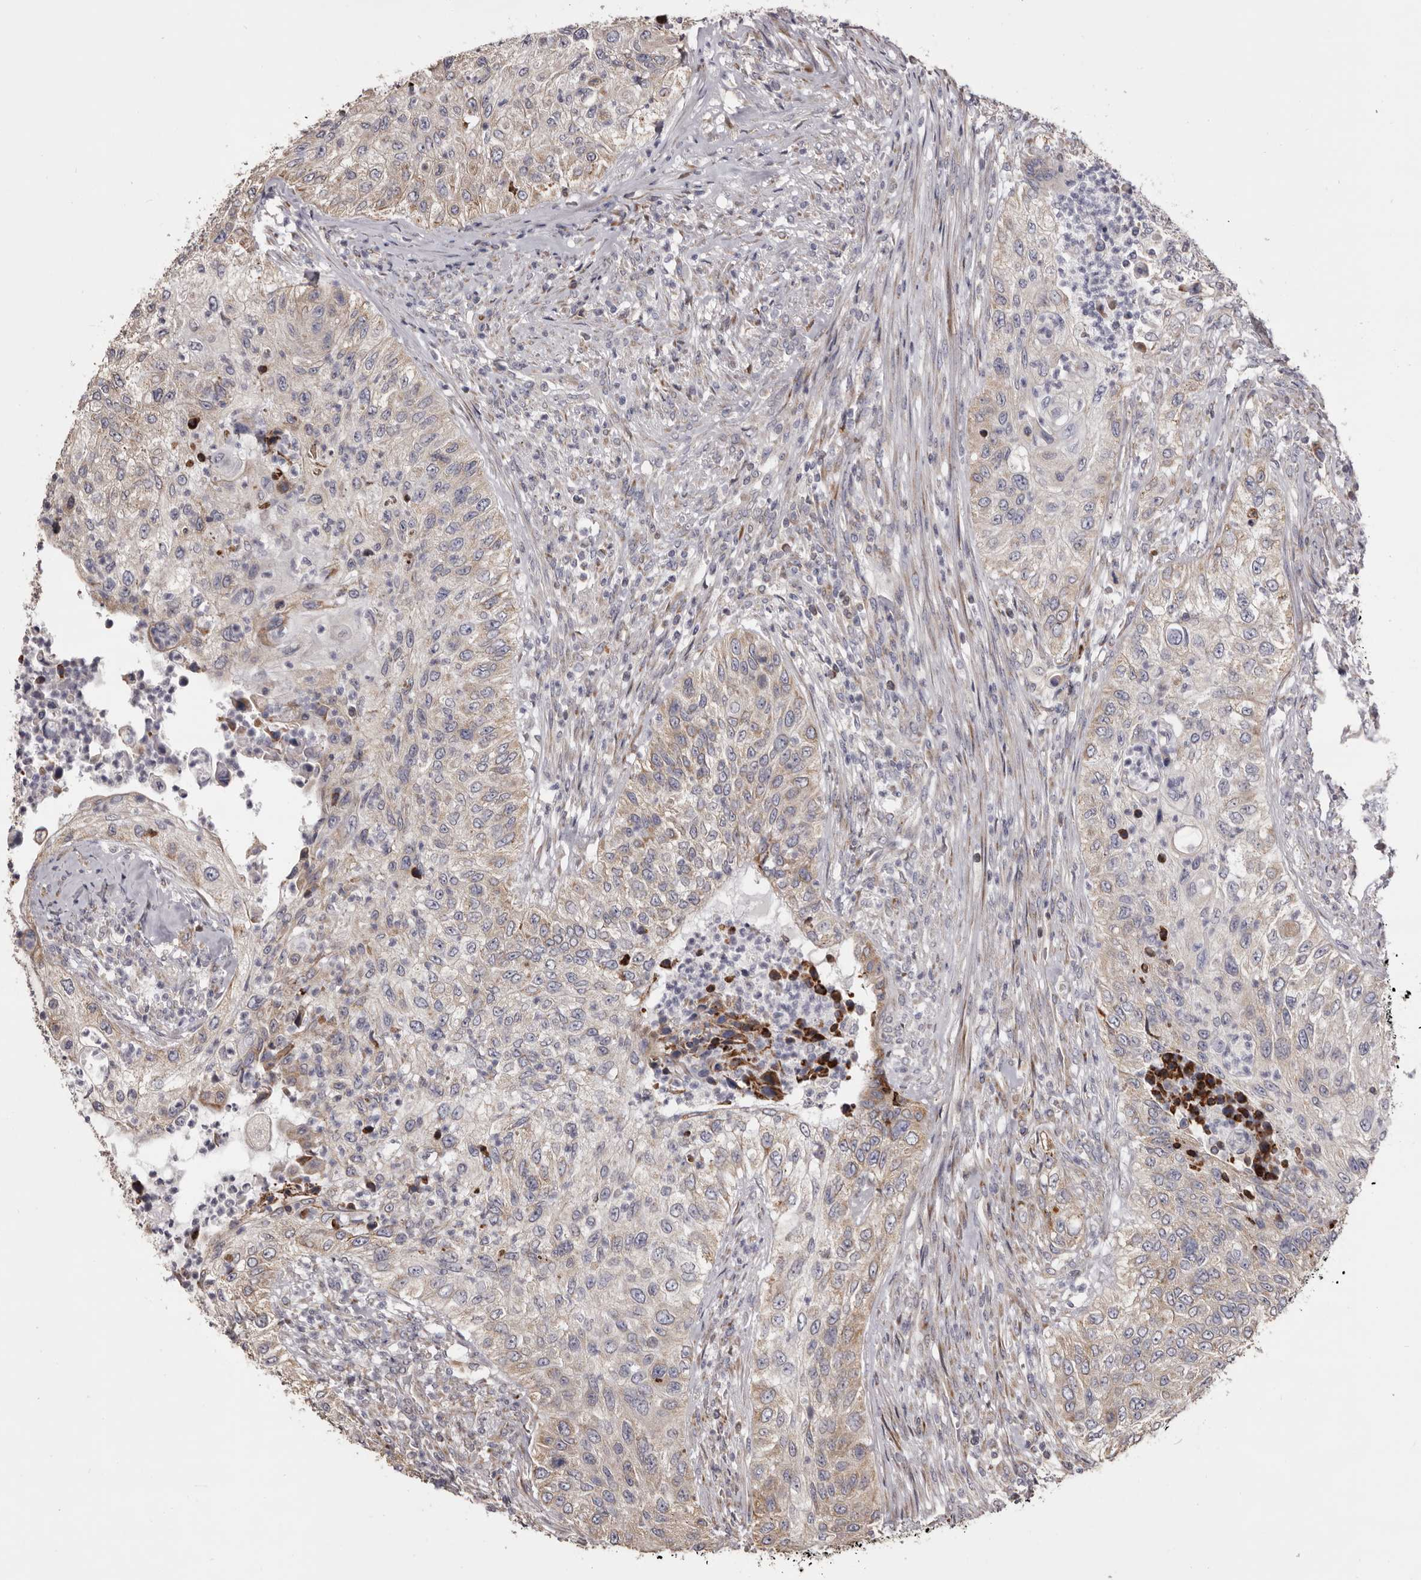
{"staining": {"intensity": "weak", "quantity": "<25%", "location": "cytoplasmic/membranous"}, "tissue": "urothelial cancer", "cell_type": "Tumor cells", "image_type": "cancer", "snomed": [{"axis": "morphology", "description": "Urothelial carcinoma, High grade"}, {"axis": "topography", "description": "Urinary bladder"}], "caption": "Tumor cells show no significant protein positivity in urothelial carcinoma (high-grade).", "gene": "PIGX", "patient": {"sex": "female", "age": 60}}